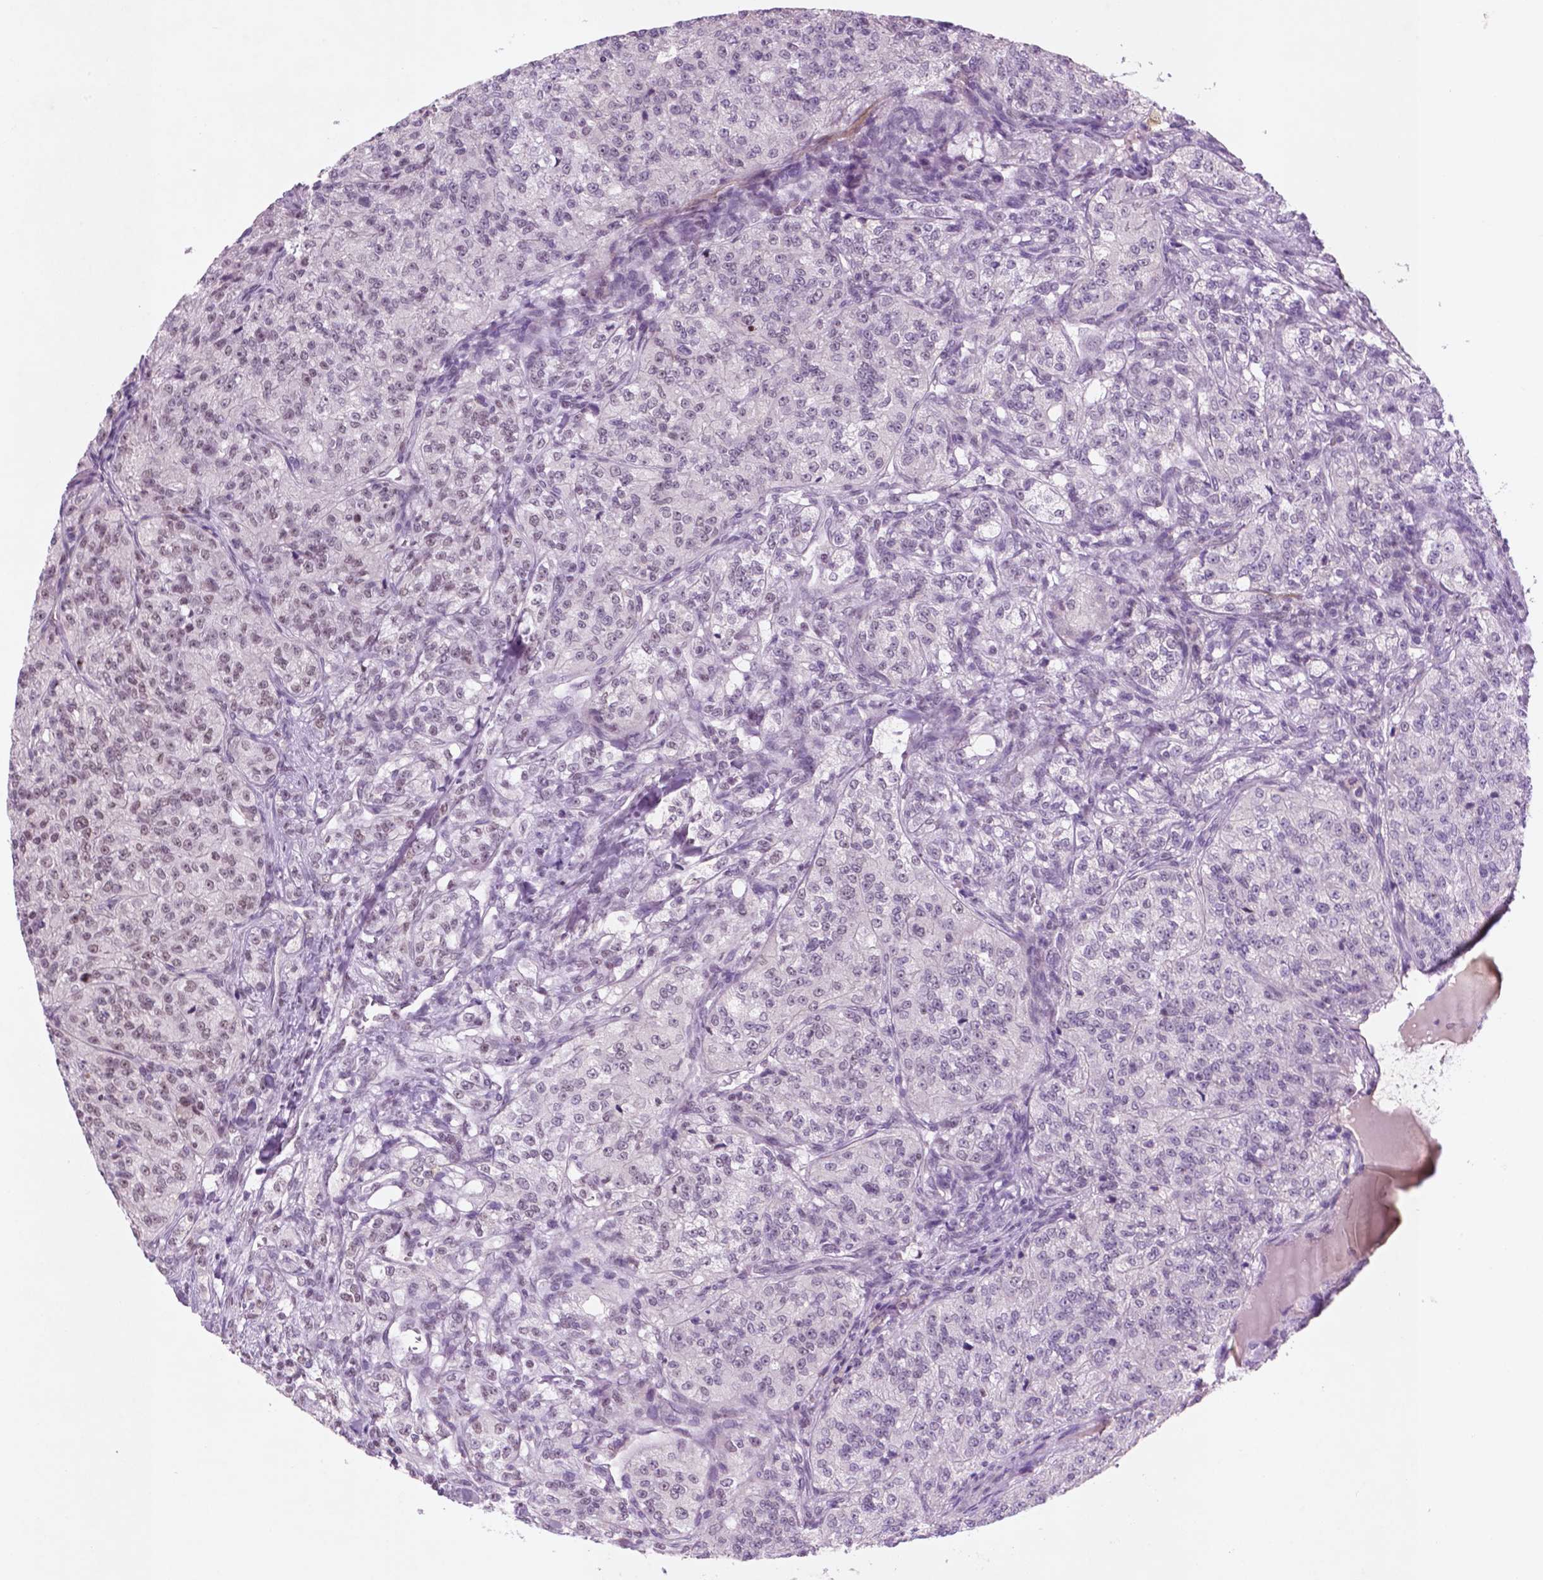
{"staining": {"intensity": "weak", "quantity": "<25%", "location": "nuclear"}, "tissue": "renal cancer", "cell_type": "Tumor cells", "image_type": "cancer", "snomed": [{"axis": "morphology", "description": "Adenocarcinoma, NOS"}, {"axis": "topography", "description": "Kidney"}], "caption": "The immunohistochemistry micrograph has no significant positivity in tumor cells of renal cancer (adenocarcinoma) tissue.", "gene": "CTR9", "patient": {"sex": "female", "age": 63}}